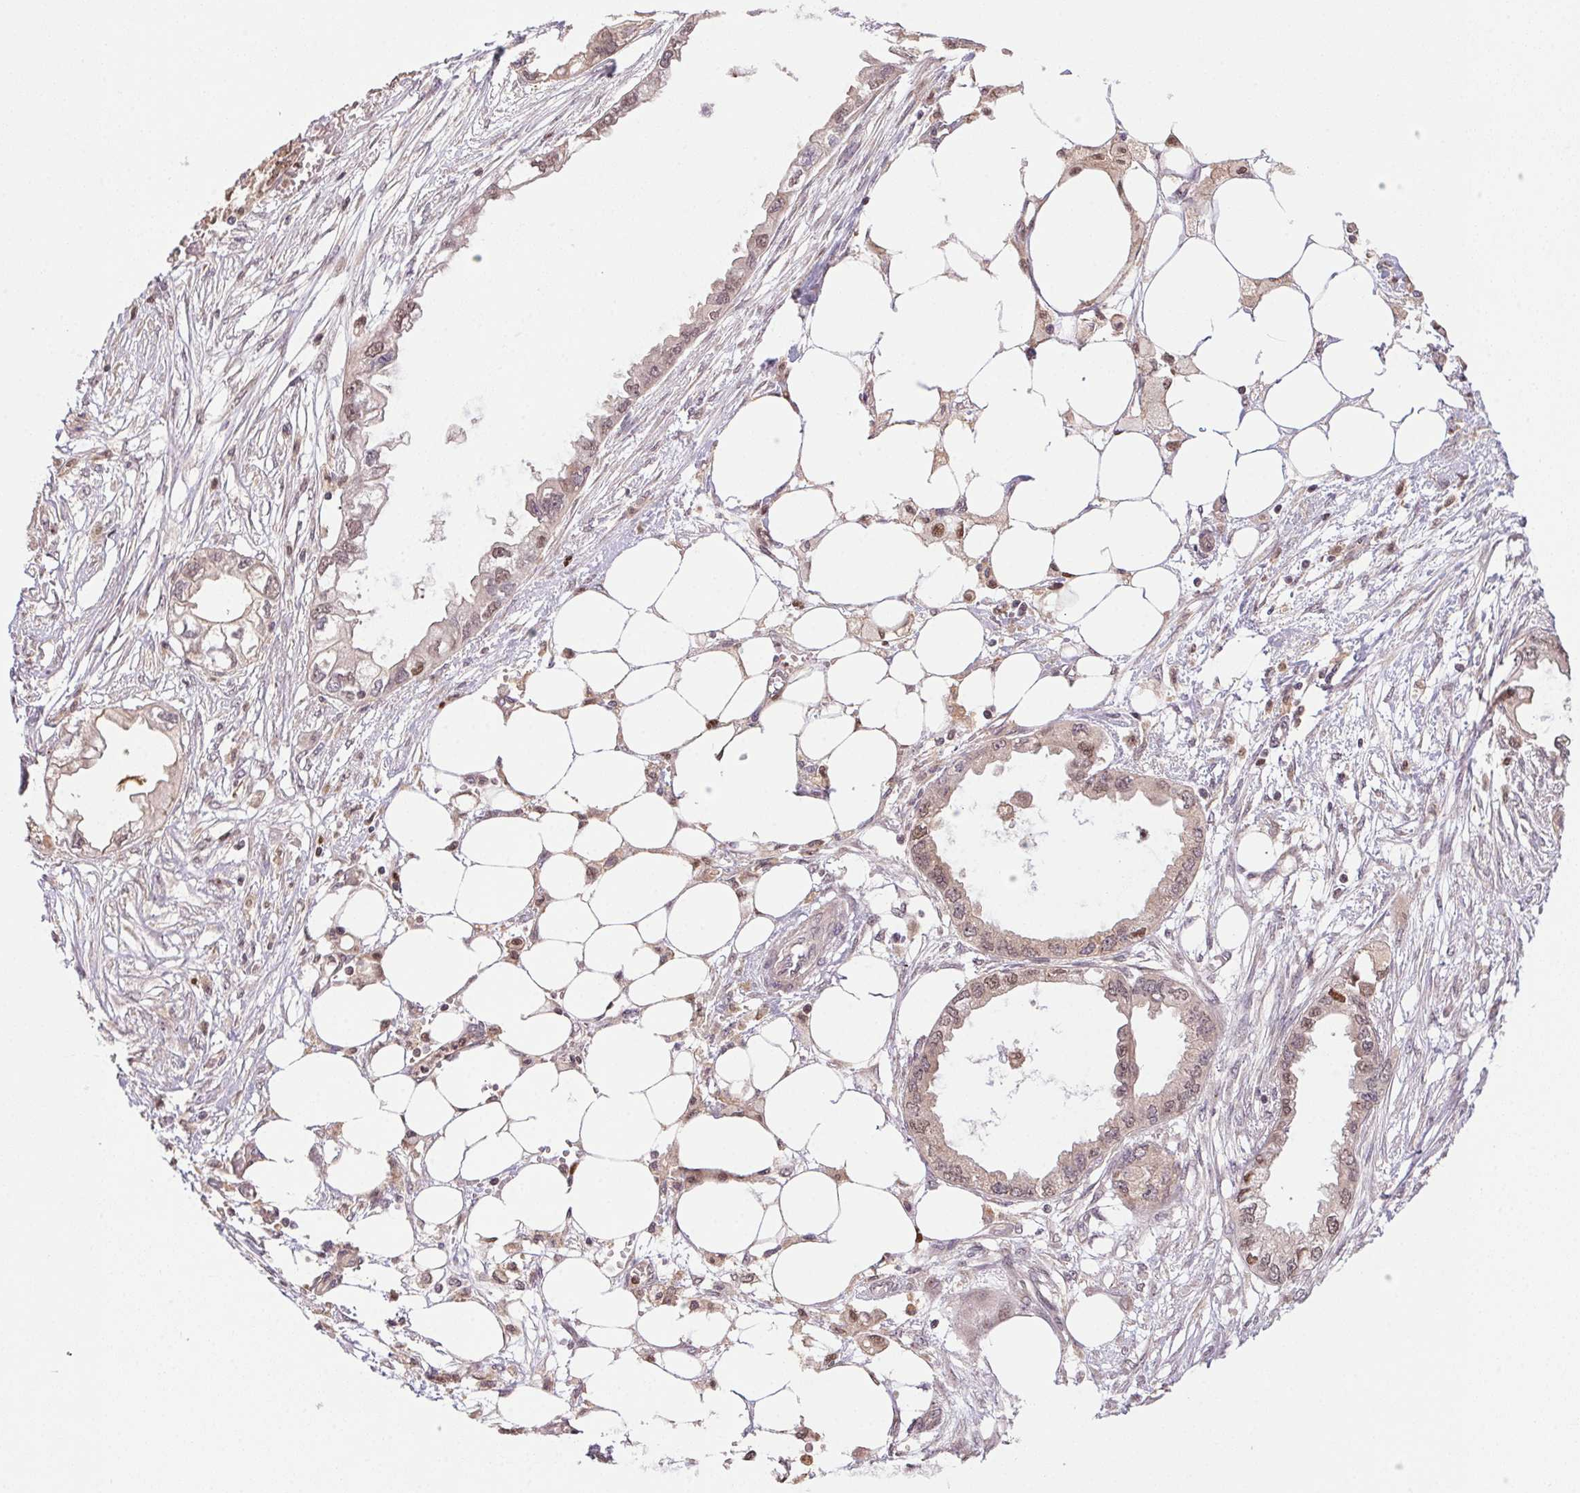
{"staining": {"intensity": "moderate", "quantity": ">75%", "location": "nuclear"}, "tissue": "endometrial cancer", "cell_type": "Tumor cells", "image_type": "cancer", "snomed": [{"axis": "morphology", "description": "Adenocarcinoma, NOS"}, {"axis": "morphology", "description": "Adenocarcinoma, metastatic, NOS"}, {"axis": "topography", "description": "Adipose tissue"}, {"axis": "topography", "description": "Endometrium"}], "caption": "Immunohistochemical staining of human endometrial cancer (metastatic adenocarcinoma) displays medium levels of moderate nuclear protein positivity in approximately >75% of tumor cells.", "gene": "MEX3D", "patient": {"sex": "female", "age": 67}}